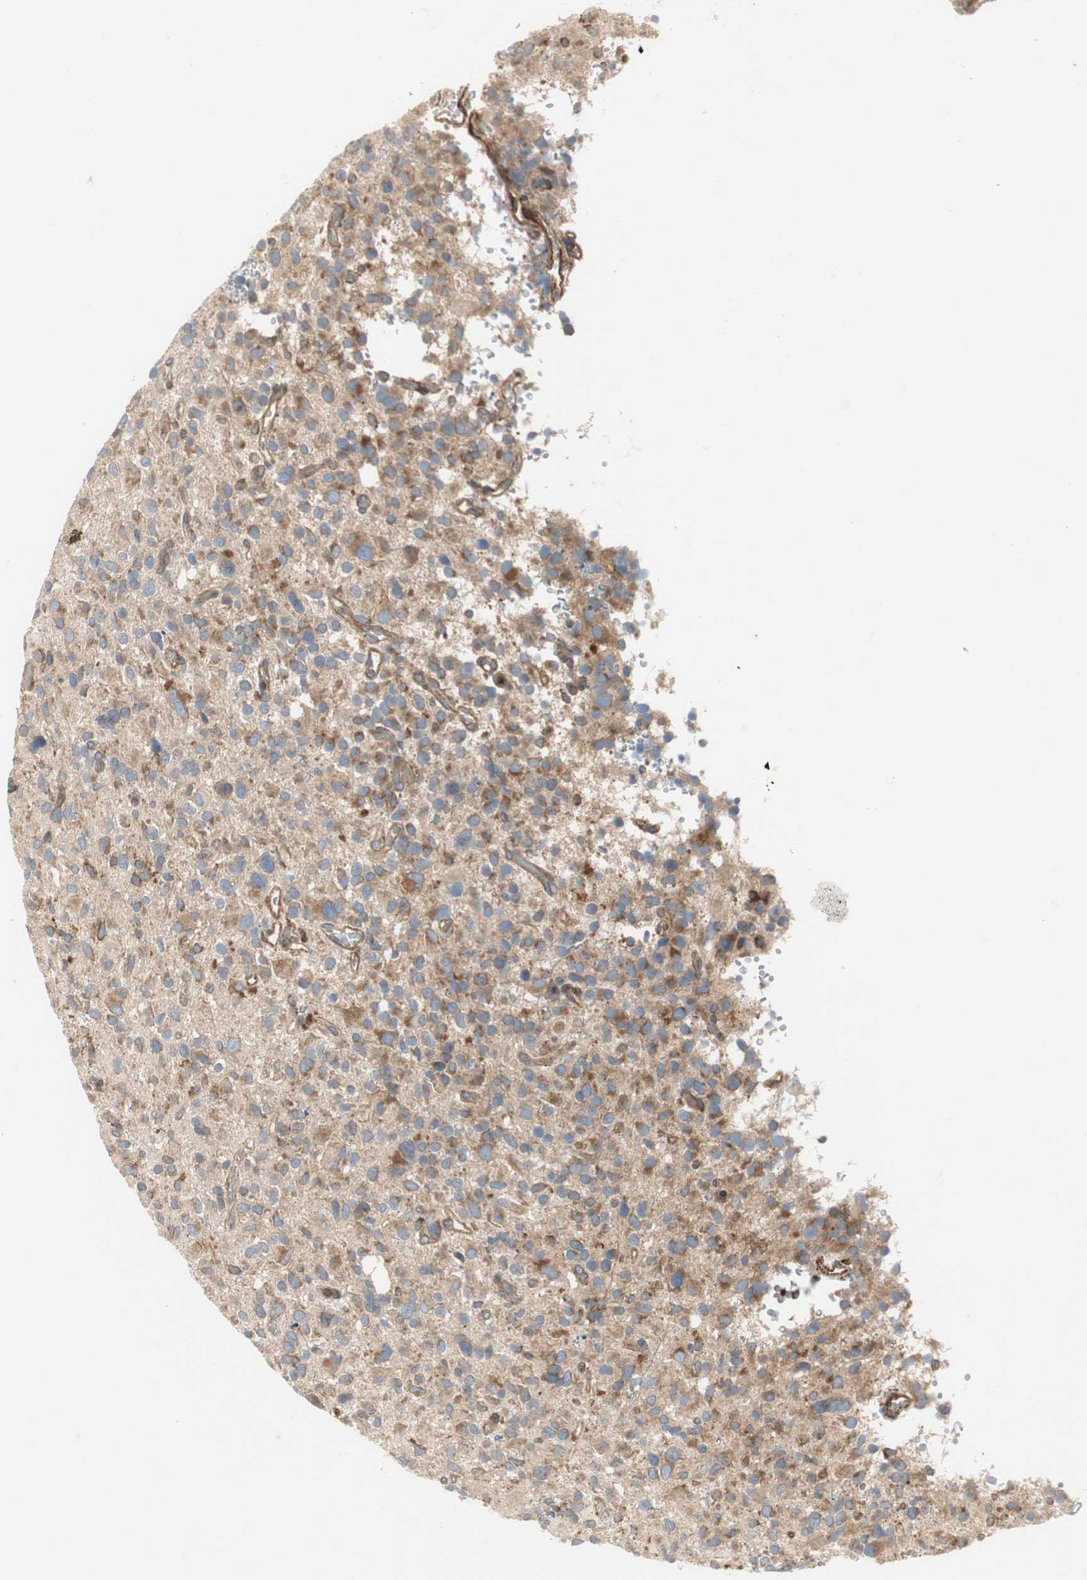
{"staining": {"intensity": "moderate", "quantity": ">75%", "location": "cytoplasmic/membranous"}, "tissue": "glioma", "cell_type": "Tumor cells", "image_type": "cancer", "snomed": [{"axis": "morphology", "description": "Glioma, malignant, High grade"}, {"axis": "topography", "description": "Brain"}], "caption": "Malignant high-grade glioma stained for a protein (brown) reveals moderate cytoplasmic/membranous positive staining in about >75% of tumor cells.", "gene": "H6PD", "patient": {"sex": "male", "age": 48}}